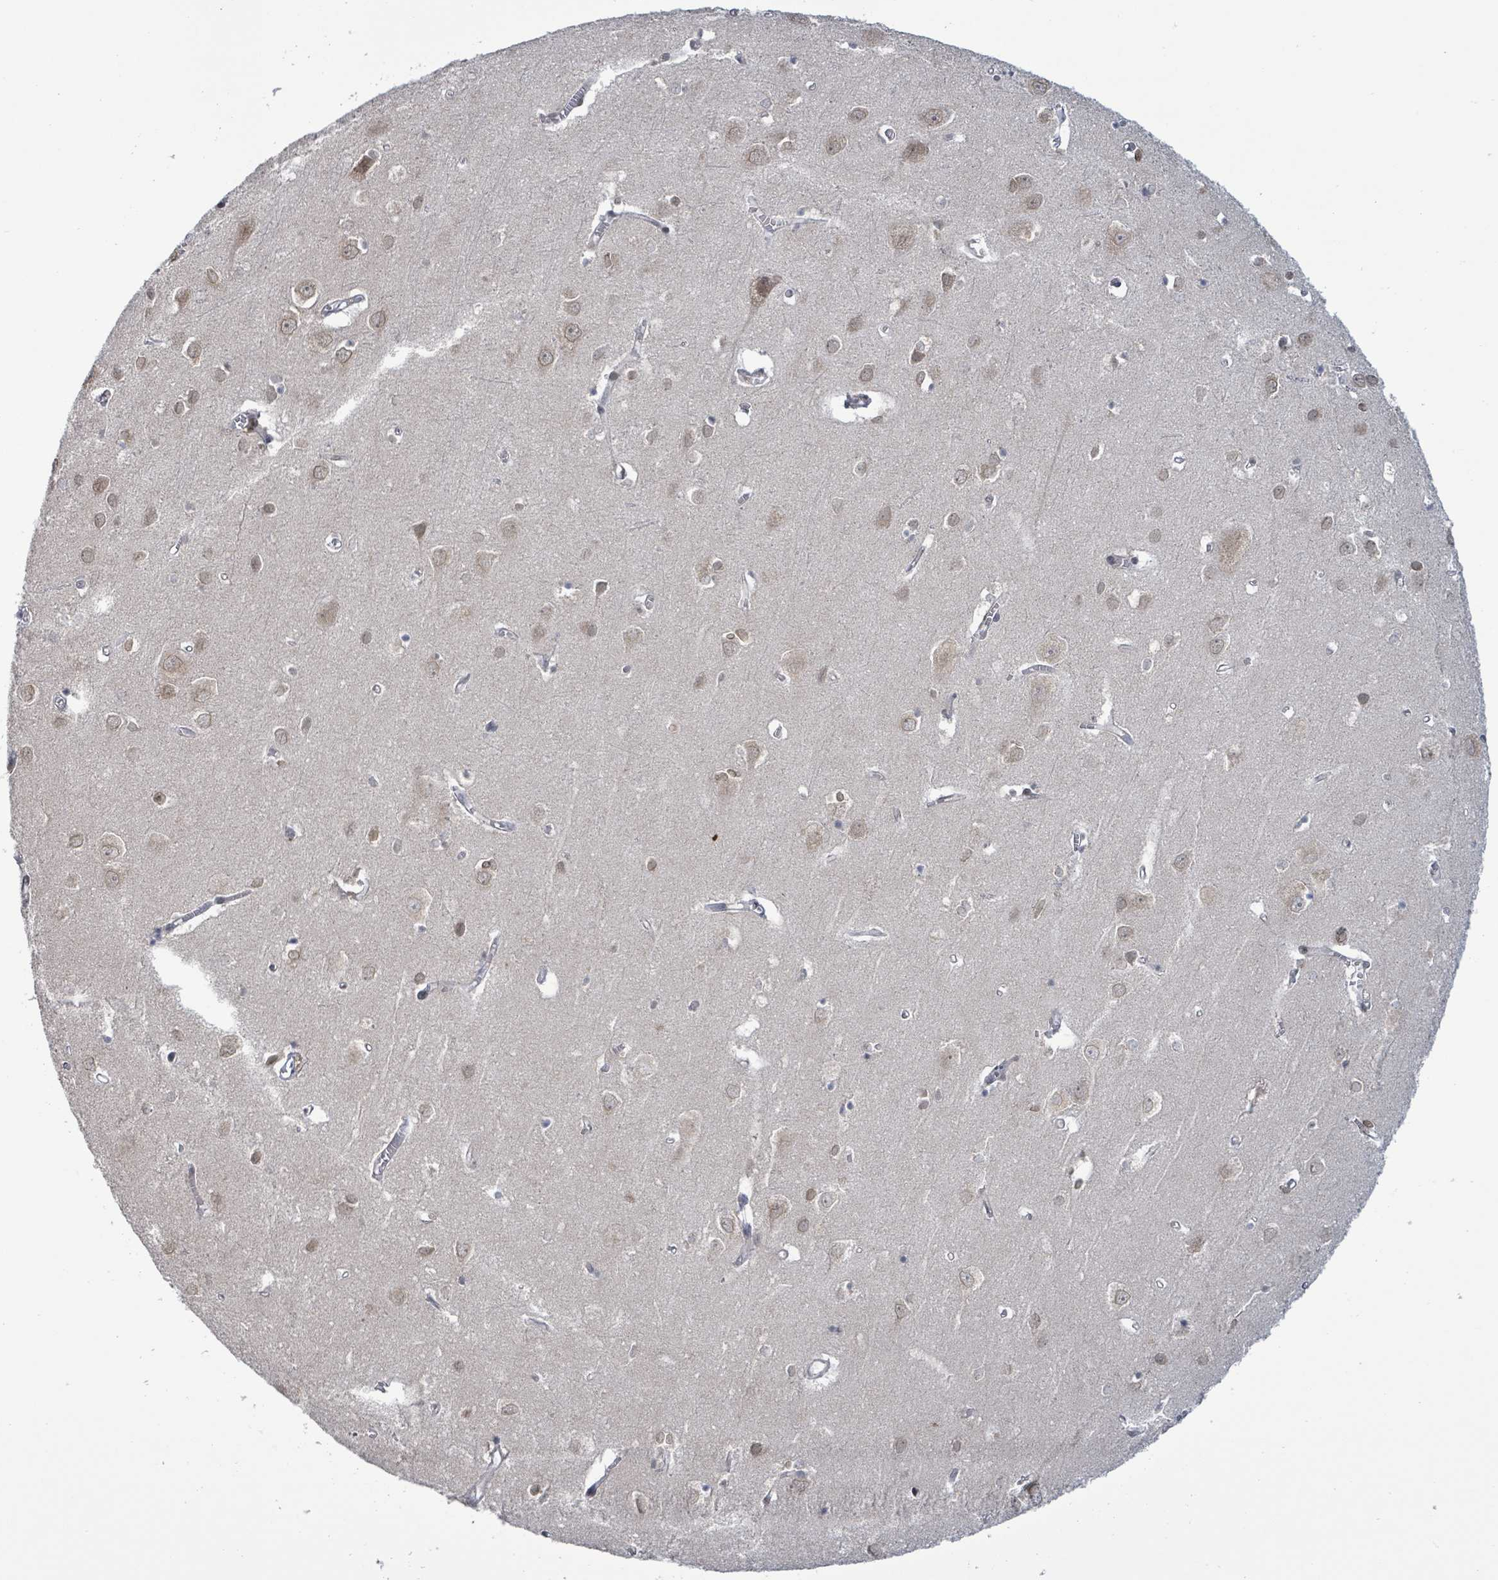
{"staining": {"intensity": "negative", "quantity": "none", "location": "none"}, "tissue": "cerebral cortex", "cell_type": "Endothelial cells", "image_type": "normal", "snomed": [{"axis": "morphology", "description": "Normal tissue, NOS"}, {"axis": "topography", "description": "Cerebral cortex"}], "caption": "An image of human cerebral cortex is negative for staining in endothelial cells. Nuclei are stained in blue.", "gene": "SBF2", "patient": {"sex": "male", "age": 70}}